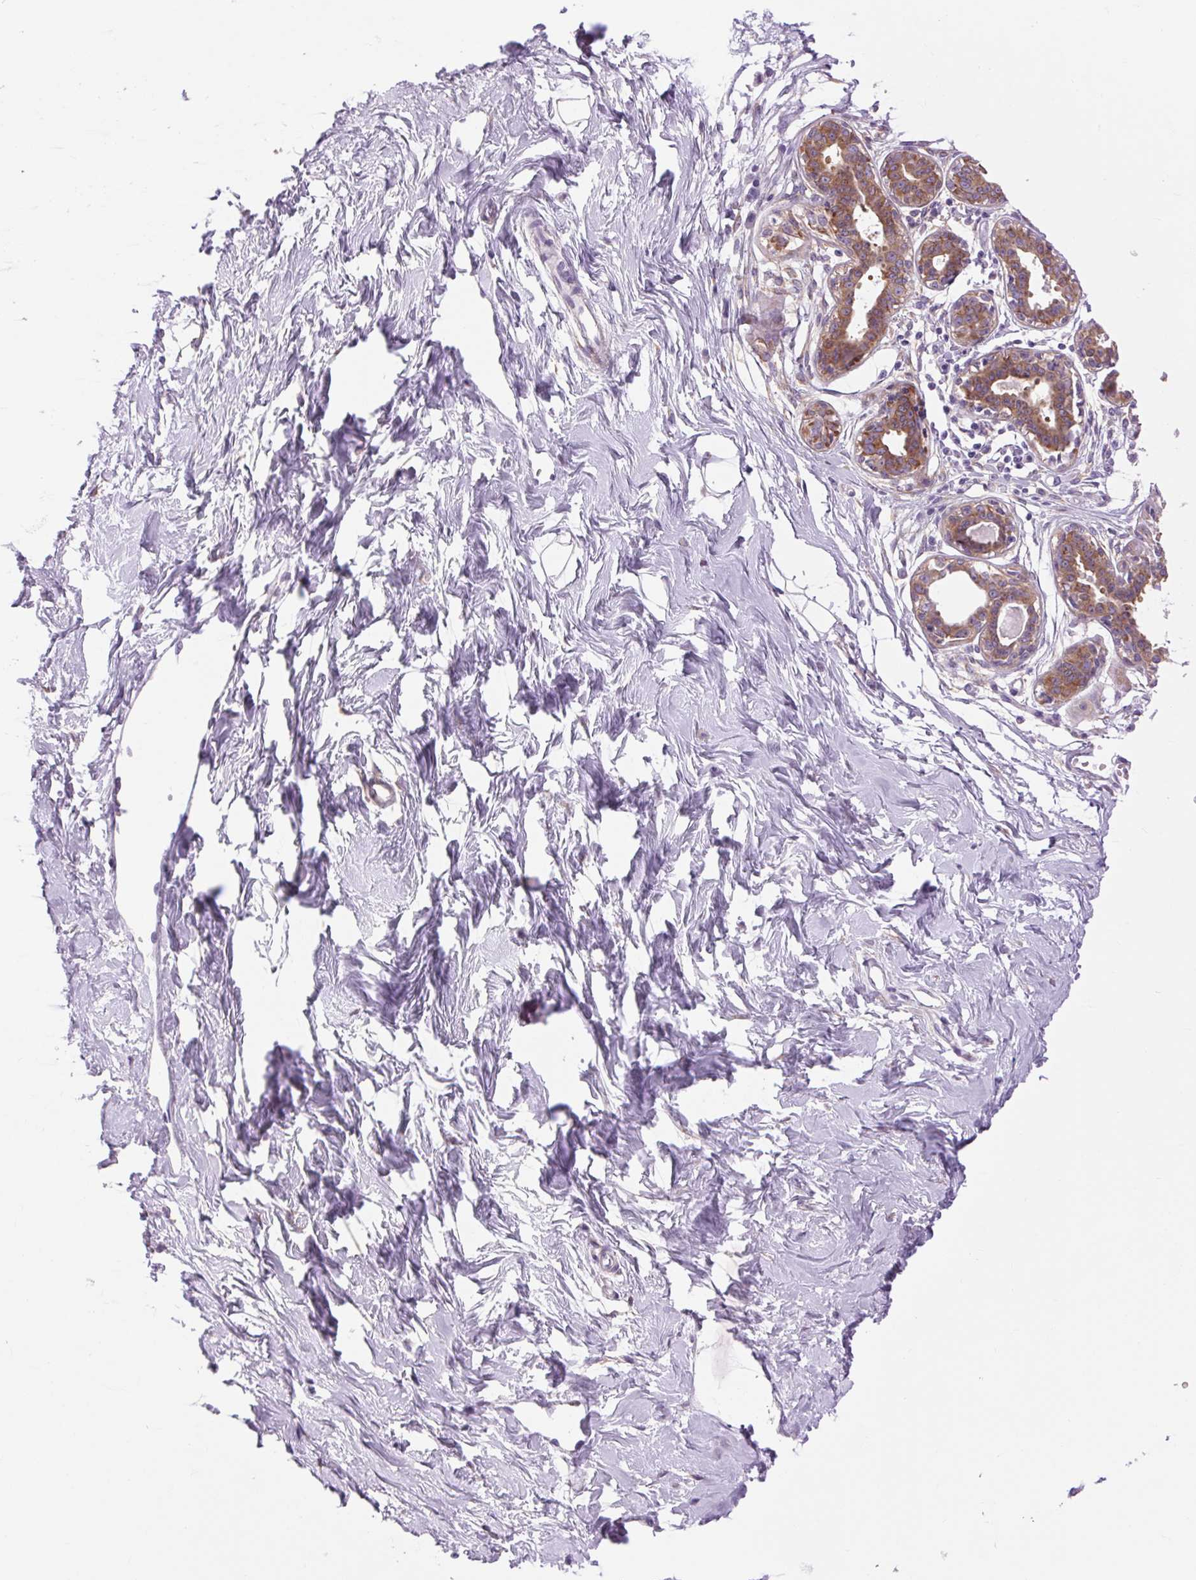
{"staining": {"intensity": "weak", "quantity": "<25%", "location": "cytoplasmic/membranous"}, "tissue": "breast", "cell_type": "Adipocytes", "image_type": "normal", "snomed": [{"axis": "morphology", "description": "Normal tissue, NOS"}, {"axis": "topography", "description": "Breast"}], "caption": "DAB immunohistochemical staining of unremarkable human breast shows no significant positivity in adipocytes.", "gene": "SOWAHC", "patient": {"sex": "female", "age": 45}}